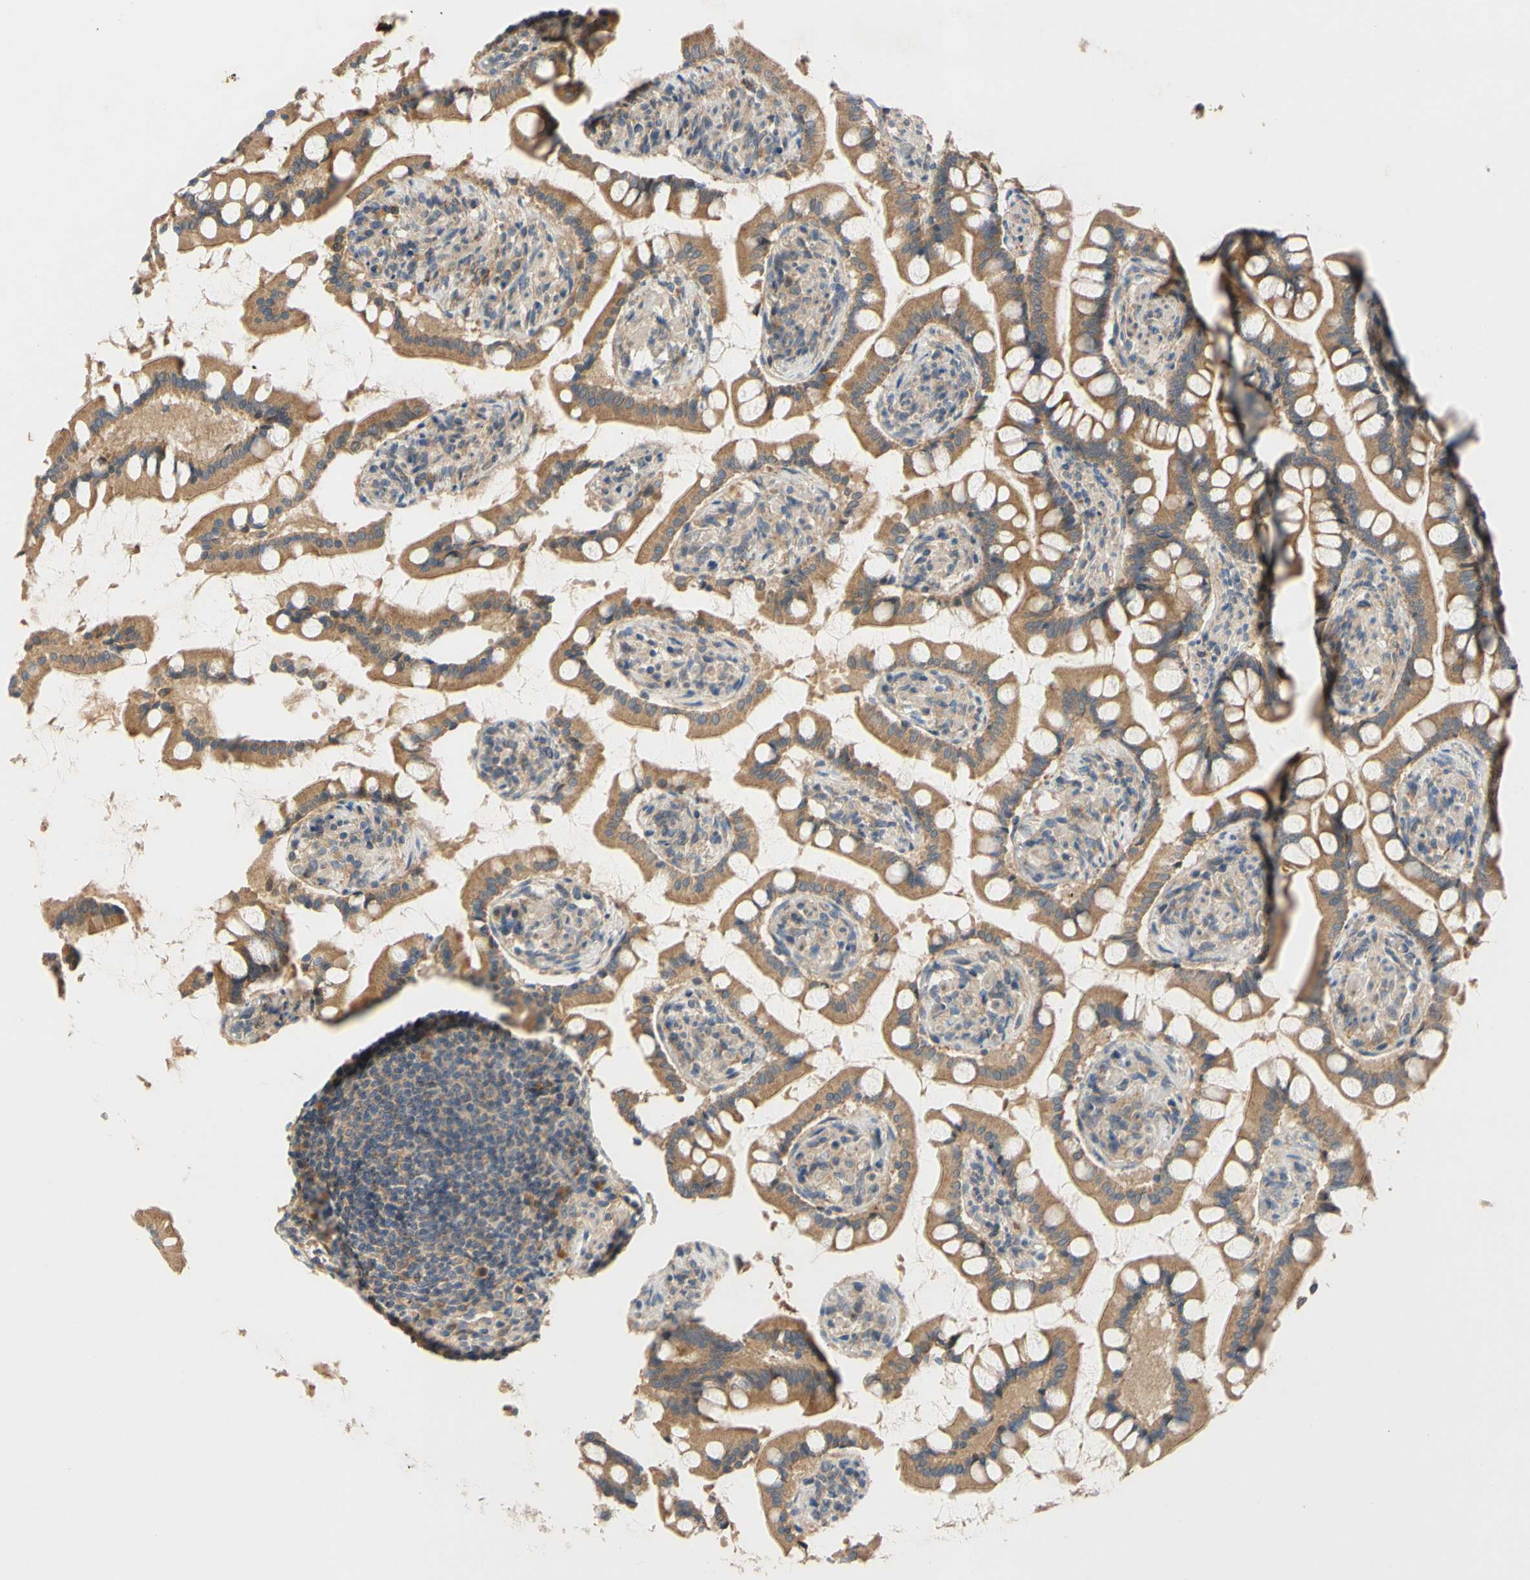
{"staining": {"intensity": "moderate", "quantity": ">75%", "location": "cytoplasmic/membranous"}, "tissue": "small intestine", "cell_type": "Glandular cells", "image_type": "normal", "snomed": [{"axis": "morphology", "description": "Normal tissue, NOS"}, {"axis": "topography", "description": "Small intestine"}], "caption": "Moderate cytoplasmic/membranous staining for a protein is identified in approximately >75% of glandular cells of normal small intestine using immunohistochemistry.", "gene": "MBTPS2", "patient": {"sex": "male", "age": 41}}